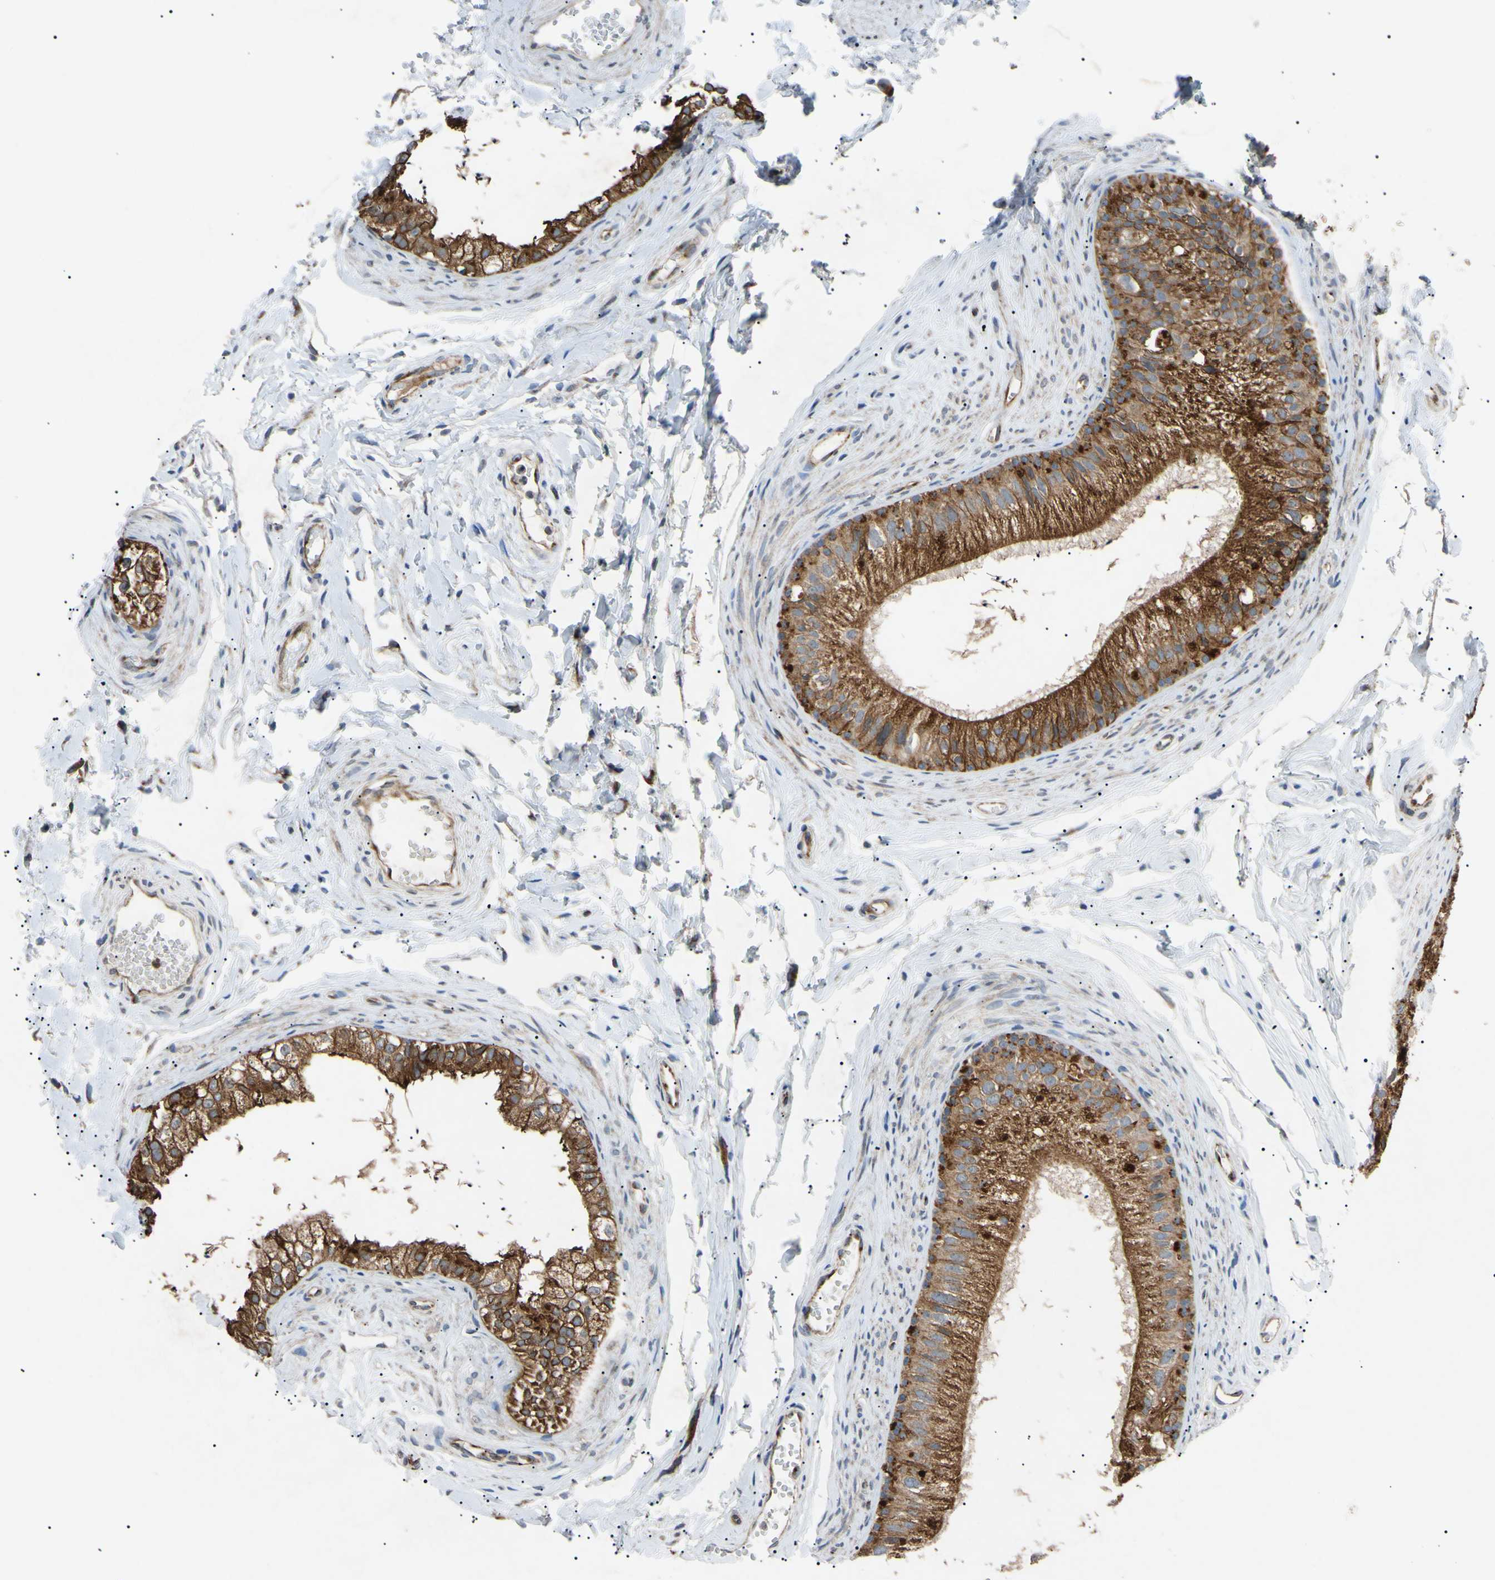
{"staining": {"intensity": "strong", "quantity": ">75%", "location": "cytoplasmic/membranous"}, "tissue": "epididymis", "cell_type": "Glandular cells", "image_type": "normal", "snomed": [{"axis": "morphology", "description": "Normal tissue, NOS"}, {"axis": "topography", "description": "Epididymis"}], "caption": "Protein expression by immunohistochemistry (IHC) exhibits strong cytoplasmic/membranous positivity in about >75% of glandular cells in benign epididymis. (brown staining indicates protein expression, while blue staining denotes nuclei).", "gene": "TUBB4A", "patient": {"sex": "male", "age": 56}}